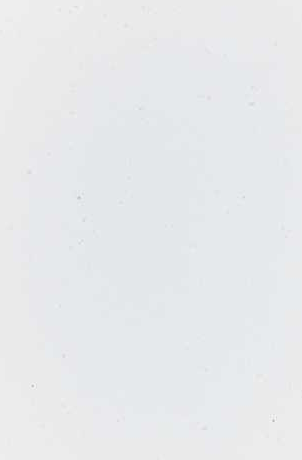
{"staining": {"intensity": "moderate", "quantity": ">75%", "location": "cytoplasmic/membranous"}, "tissue": "ovary", "cell_type": "Follicle cells", "image_type": "normal", "snomed": [{"axis": "morphology", "description": "Normal tissue, NOS"}, {"axis": "topography", "description": "Ovary"}], "caption": "Immunohistochemistry (IHC) photomicrograph of benign ovary stained for a protein (brown), which demonstrates medium levels of moderate cytoplasmic/membranous expression in about >75% of follicle cells.", "gene": "NDUFA3", "patient": {"sex": "female", "age": 27}}